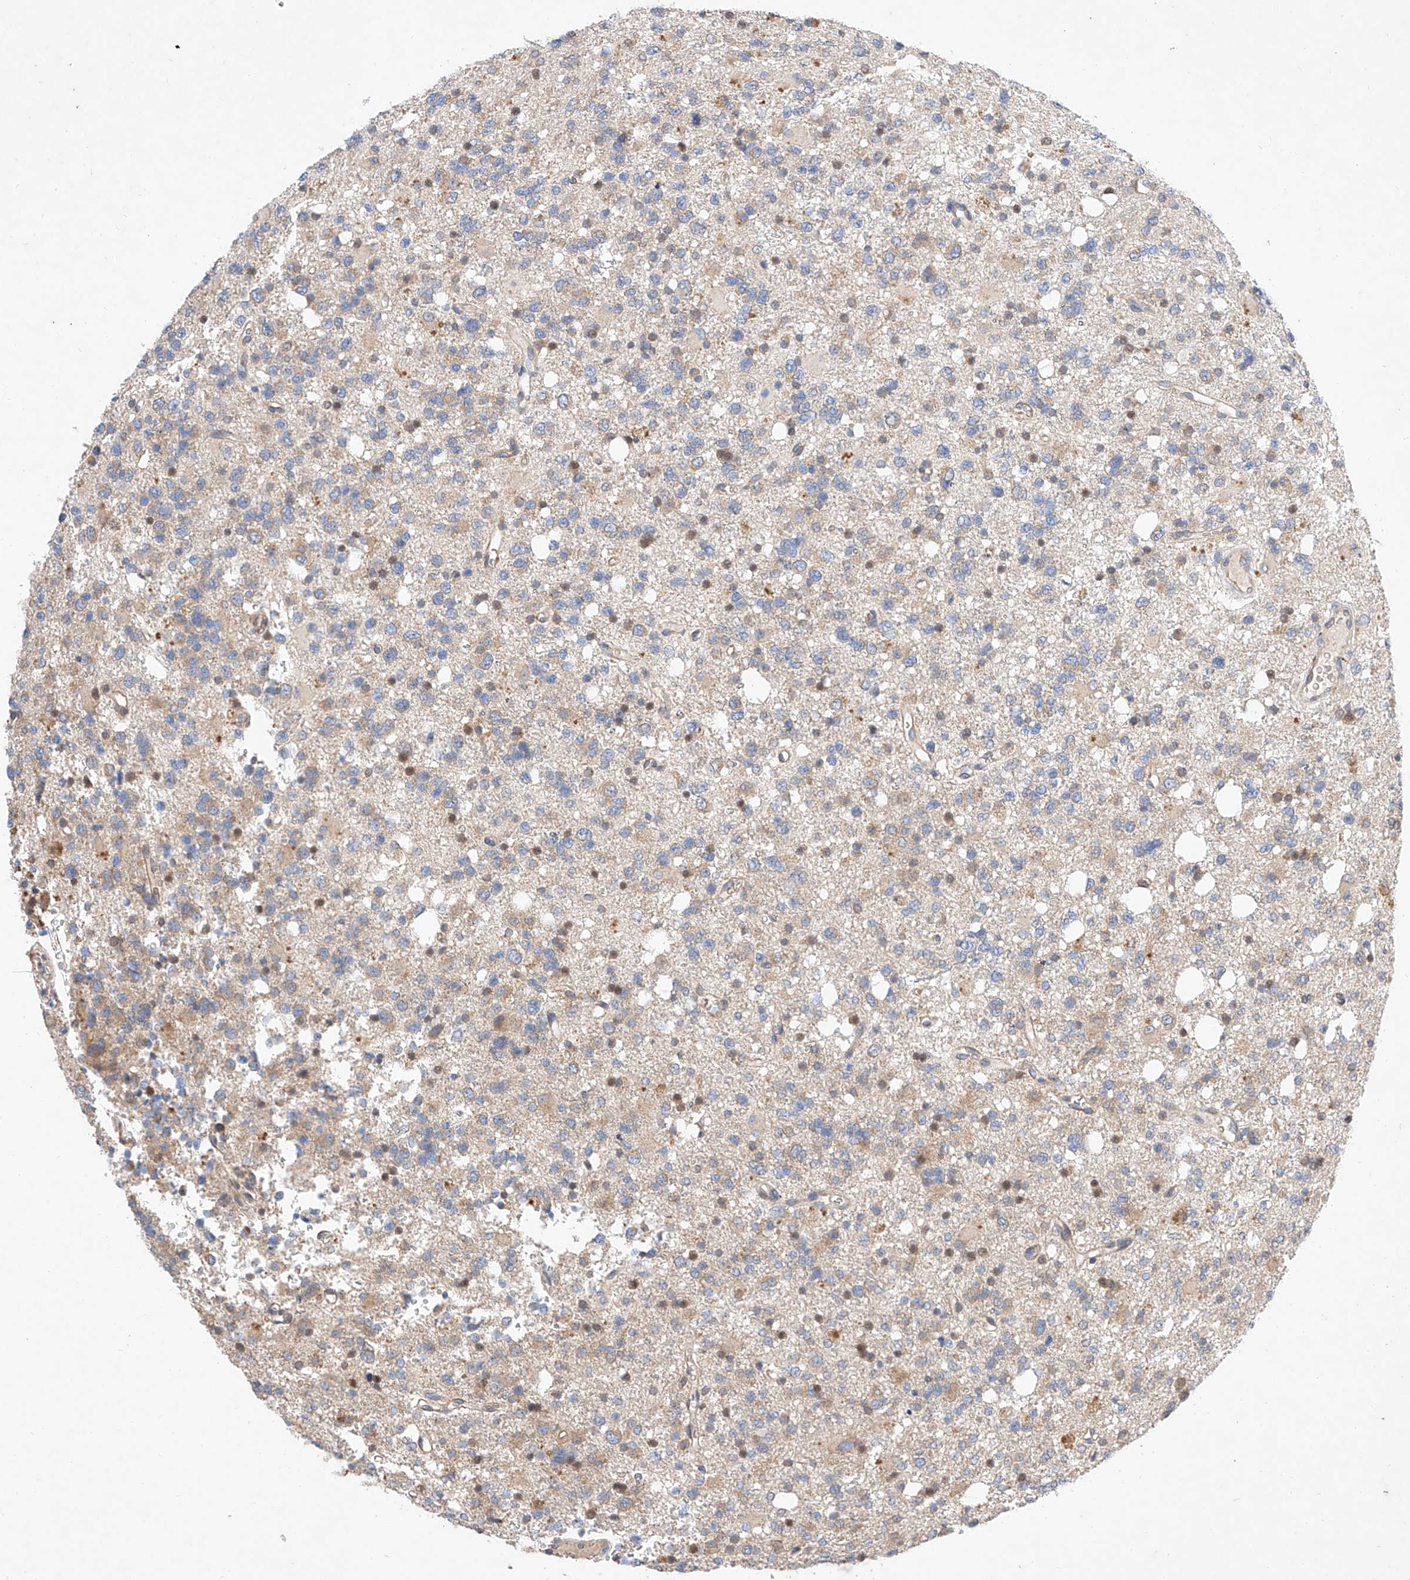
{"staining": {"intensity": "weak", "quantity": "<25%", "location": "cytoplasmic/membranous"}, "tissue": "glioma", "cell_type": "Tumor cells", "image_type": "cancer", "snomed": [{"axis": "morphology", "description": "Glioma, malignant, High grade"}, {"axis": "topography", "description": "Brain"}], "caption": "The image demonstrates no significant expression in tumor cells of glioma.", "gene": "C6orf118", "patient": {"sex": "female", "age": 62}}